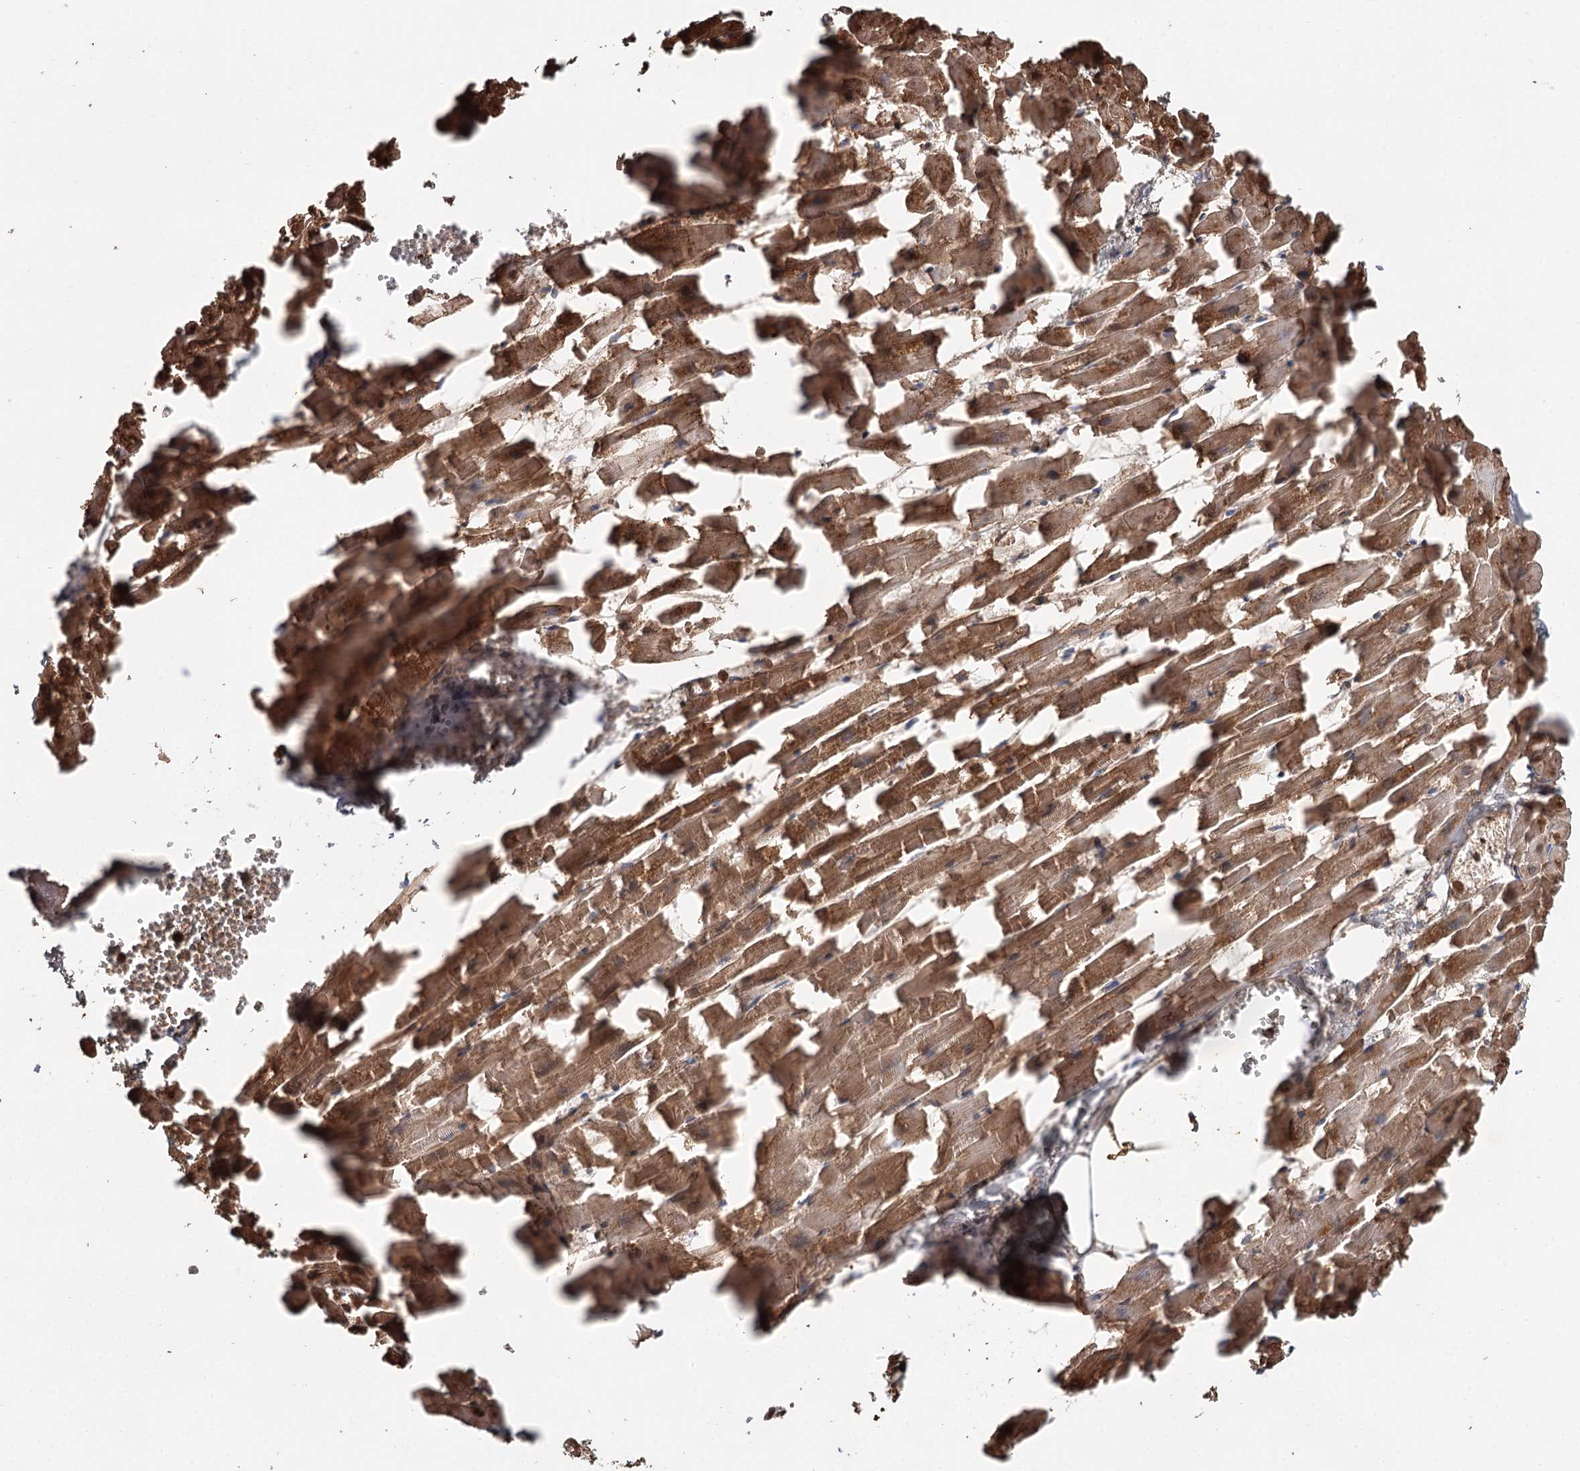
{"staining": {"intensity": "moderate", "quantity": ">75%", "location": "cytoplasmic/membranous"}, "tissue": "heart muscle", "cell_type": "Cardiomyocytes", "image_type": "normal", "snomed": [{"axis": "morphology", "description": "Normal tissue, NOS"}, {"axis": "topography", "description": "Heart"}], "caption": "IHC photomicrograph of unremarkable heart muscle: human heart muscle stained using immunohistochemistry reveals medium levels of moderate protein expression localized specifically in the cytoplasmic/membranous of cardiomyocytes, appearing as a cytoplasmic/membranous brown color.", "gene": "APH1A", "patient": {"sex": "female", "age": 64}}